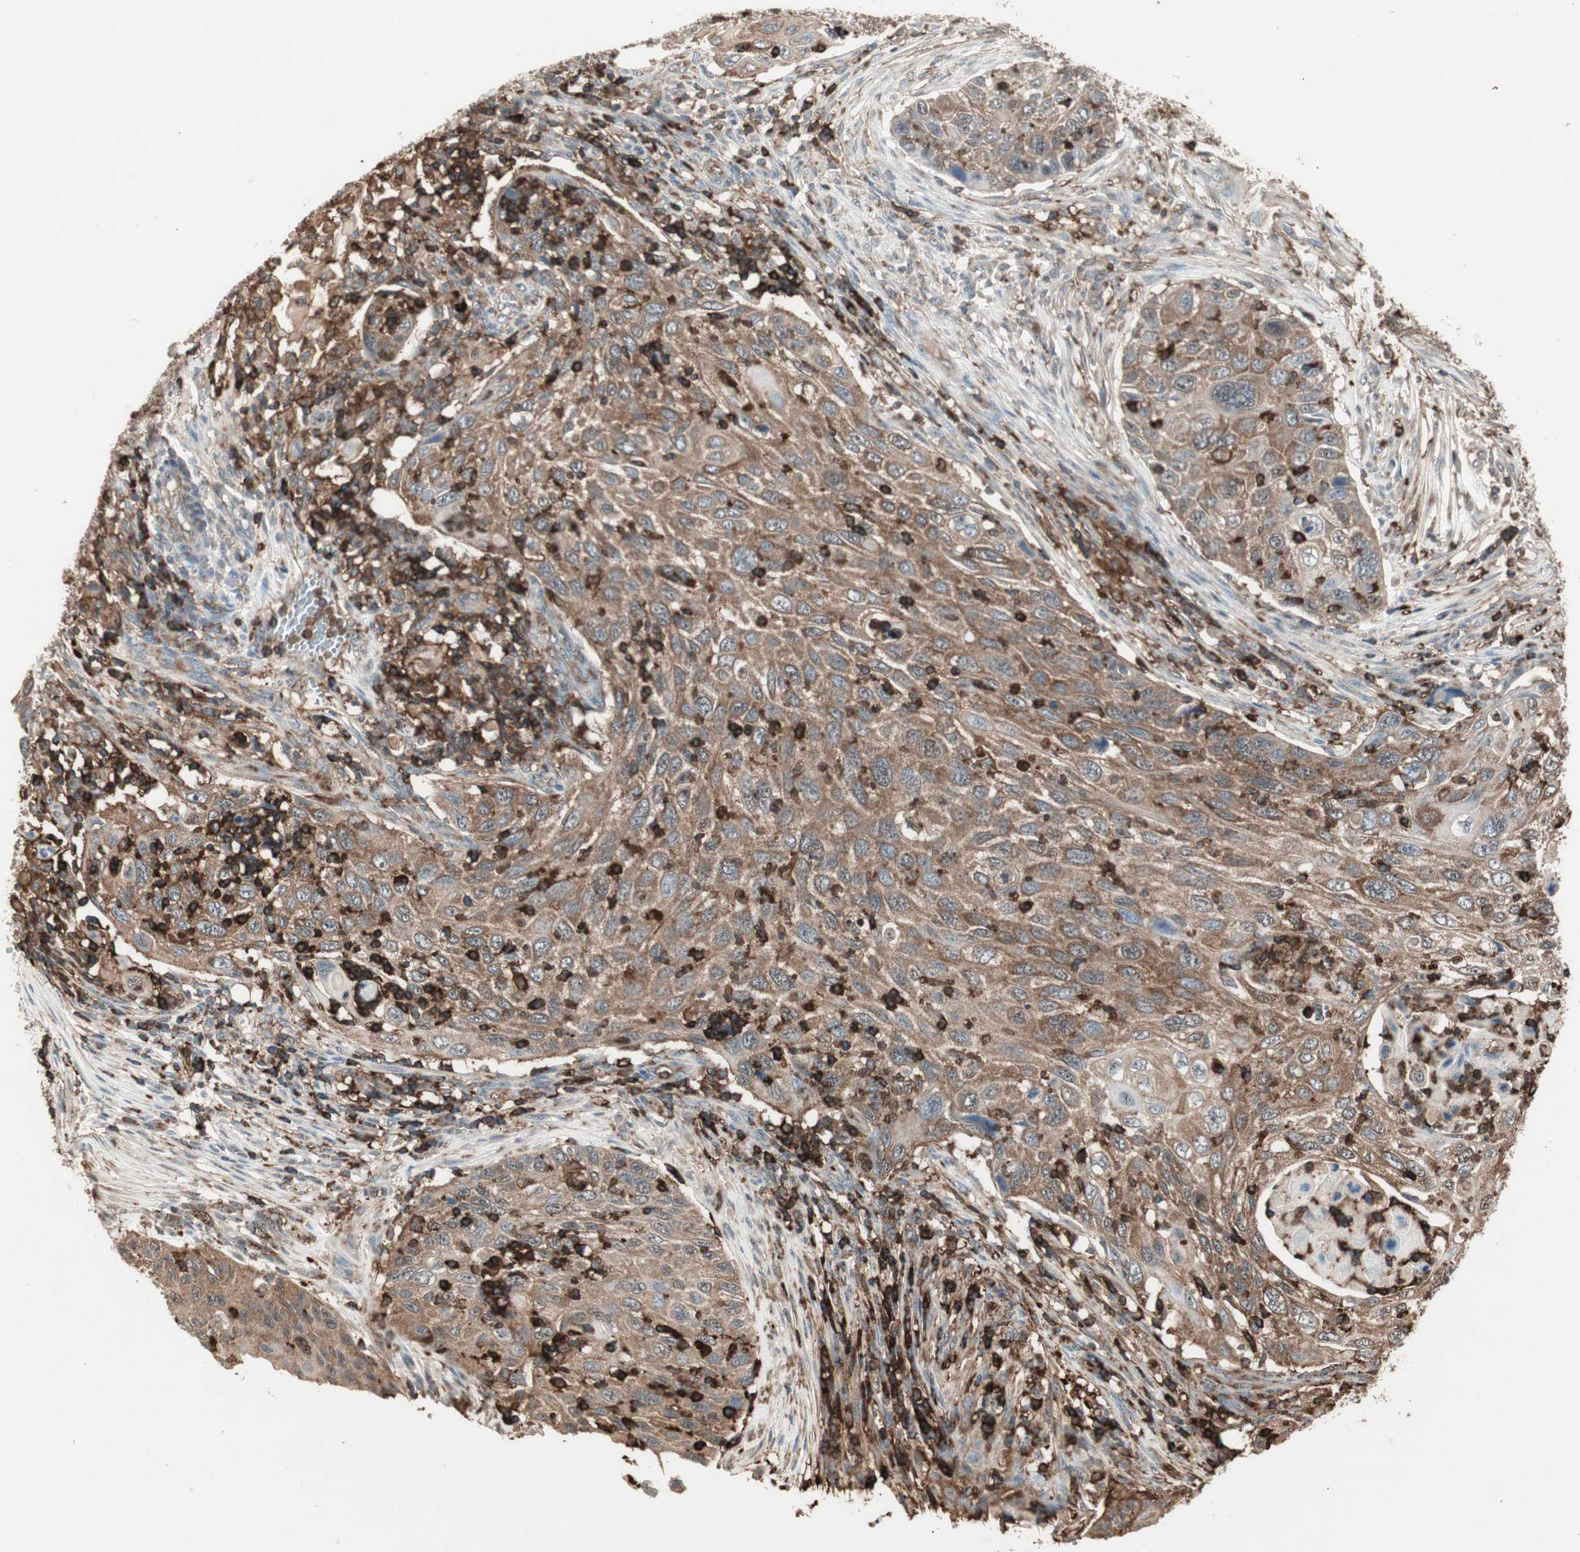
{"staining": {"intensity": "moderate", "quantity": ">75%", "location": "cytoplasmic/membranous"}, "tissue": "cervical cancer", "cell_type": "Tumor cells", "image_type": "cancer", "snomed": [{"axis": "morphology", "description": "Squamous cell carcinoma, NOS"}, {"axis": "topography", "description": "Cervix"}], "caption": "Tumor cells reveal moderate cytoplasmic/membranous positivity in approximately >75% of cells in cervical cancer.", "gene": "MMP3", "patient": {"sex": "female", "age": 70}}